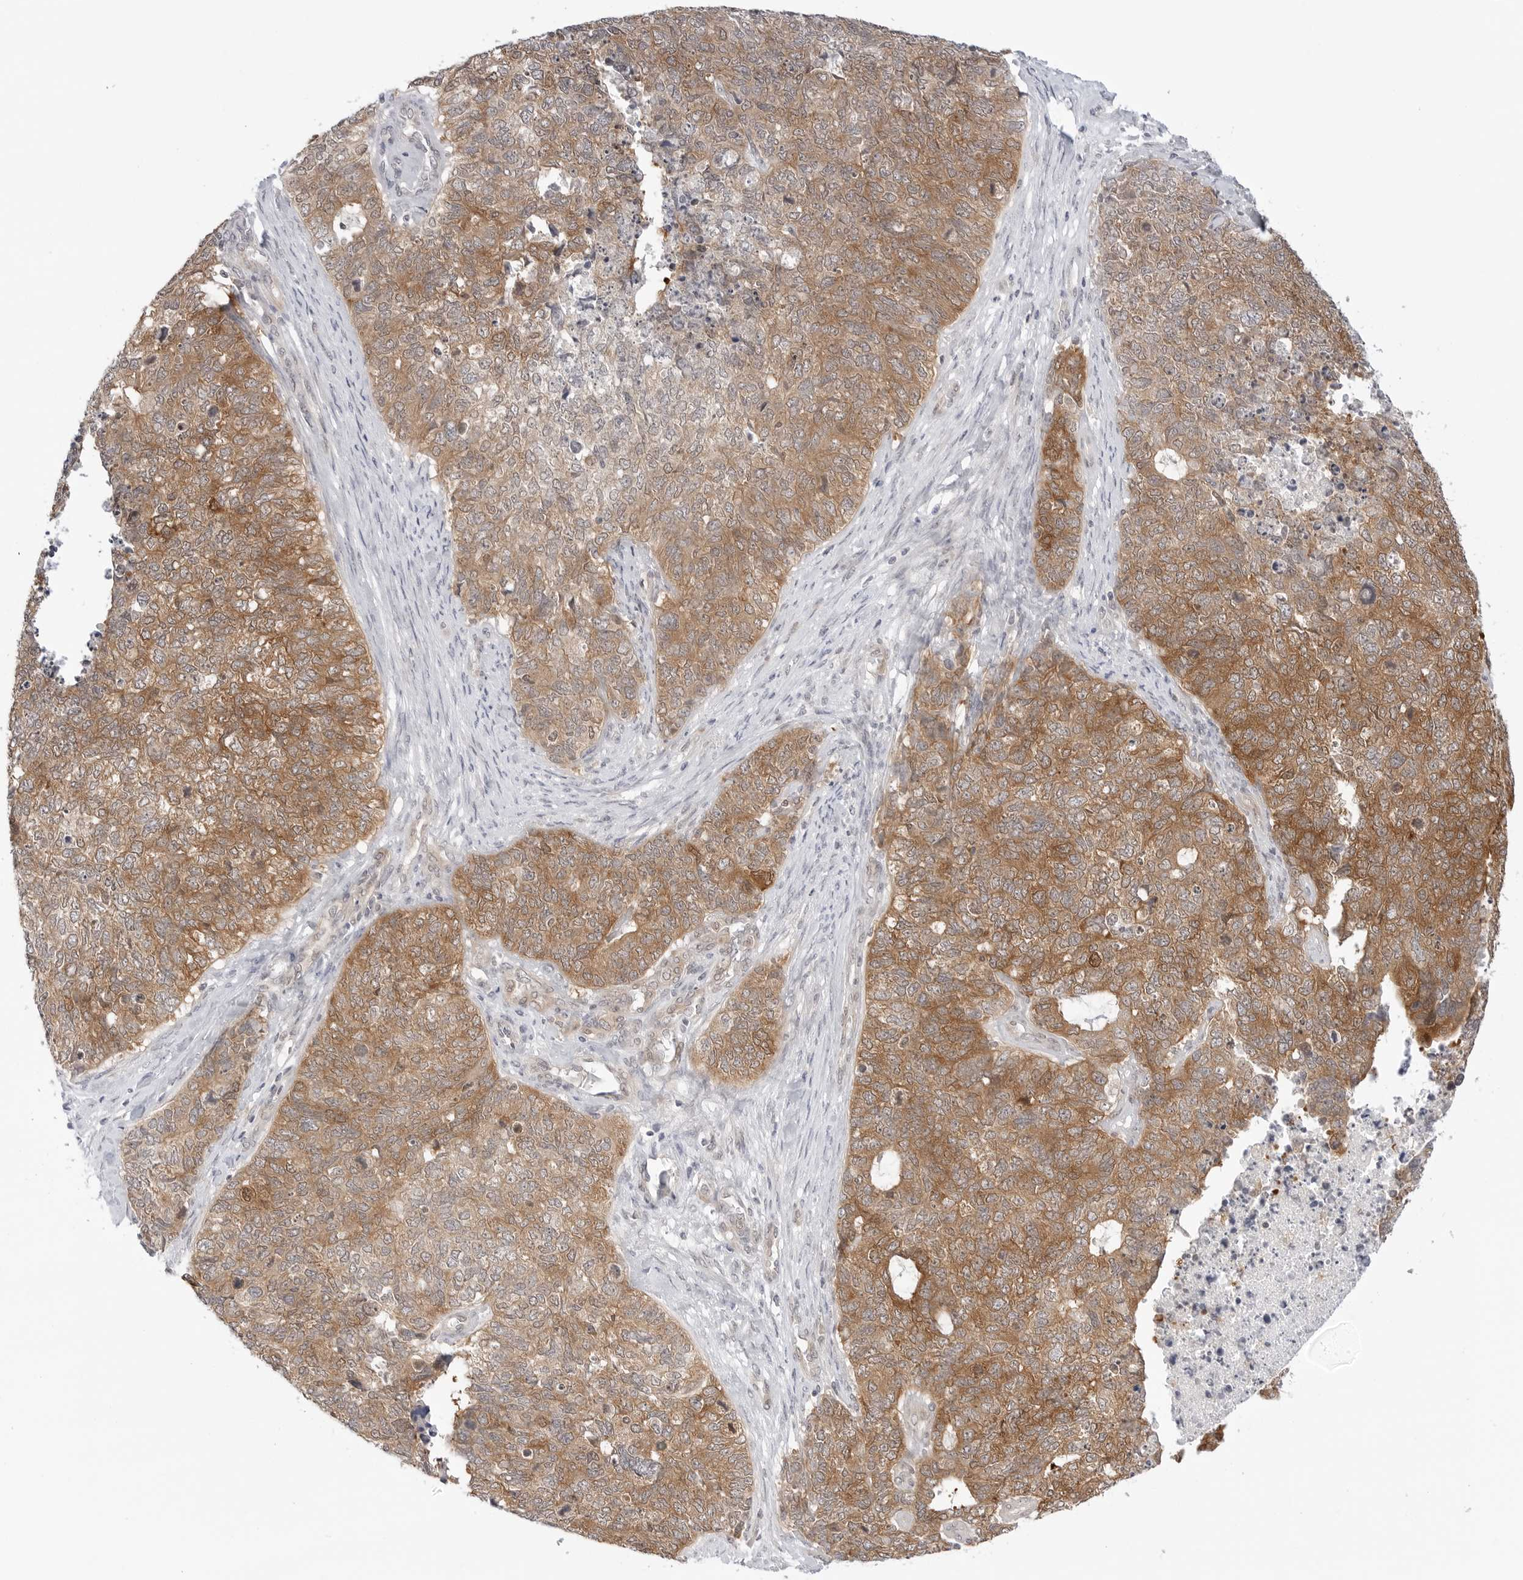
{"staining": {"intensity": "strong", "quantity": ">75%", "location": "cytoplasmic/membranous"}, "tissue": "cervical cancer", "cell_type": "Tumor cells", "image_type": "cancer", "snomed": [{"axis": "morphology", "description": "Squamous cell carcinoma, NOS"}, {"axis": "topography", "description": "Cervix"}], "caption": "Cervical squamous cell carcinoma was stained to show a protein in brown. There is high levels of strong cytoplasmic/membranous positivity in approximately >75% of tumor cells. The staining was performed using DAB (3,3'-diaminobenzidine), with brown indicating positive protein expression. Nuclei are stained blue with hematoxylin.", "gene": "NUDC", "patient": {"sex": "female", "age": 63}}